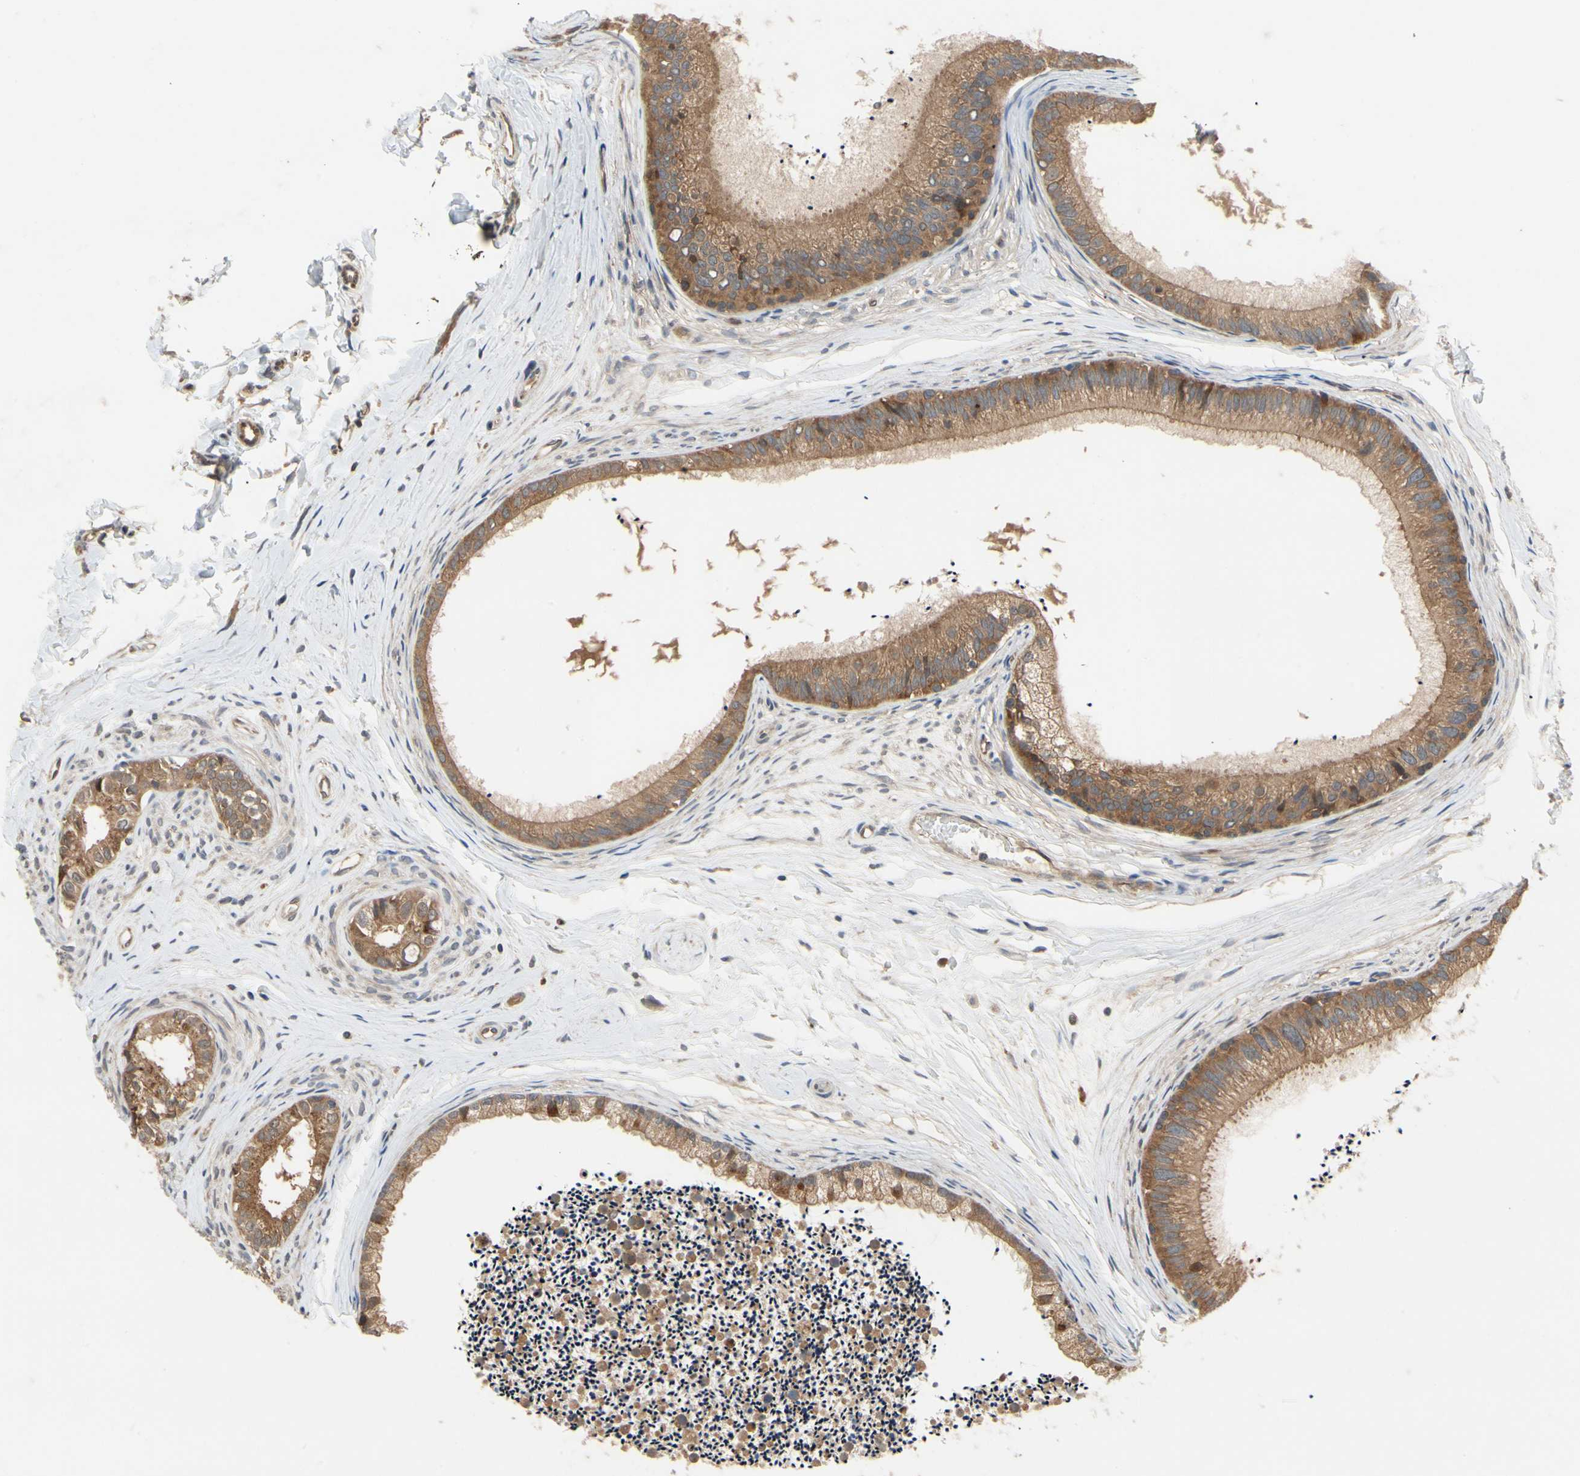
{"staining": {"intensity": "moderate", "quantity": ">75%", "location": "cytoplasmic/membranous"}, "tissue": "epididymis", "cell_type": "Glandular cells", "image_type": "normal", "snomed": [{"axis": "morphology", "description": "Normal tissue, NOS"}, {"axis": "topography", "description": "Epididymis"}], "caption": "IHC photomicrograph of benign epididymis: epididymis stained using immunohistochemistry reveals medium levels of moderate protein expression localized specifically in the cytoplasmic/membranous of glandular cells, appearing as a cytoplasmic/membranous brown color.", "gene": "TDRP", "patient": {"sex": "male", "age": 56}}